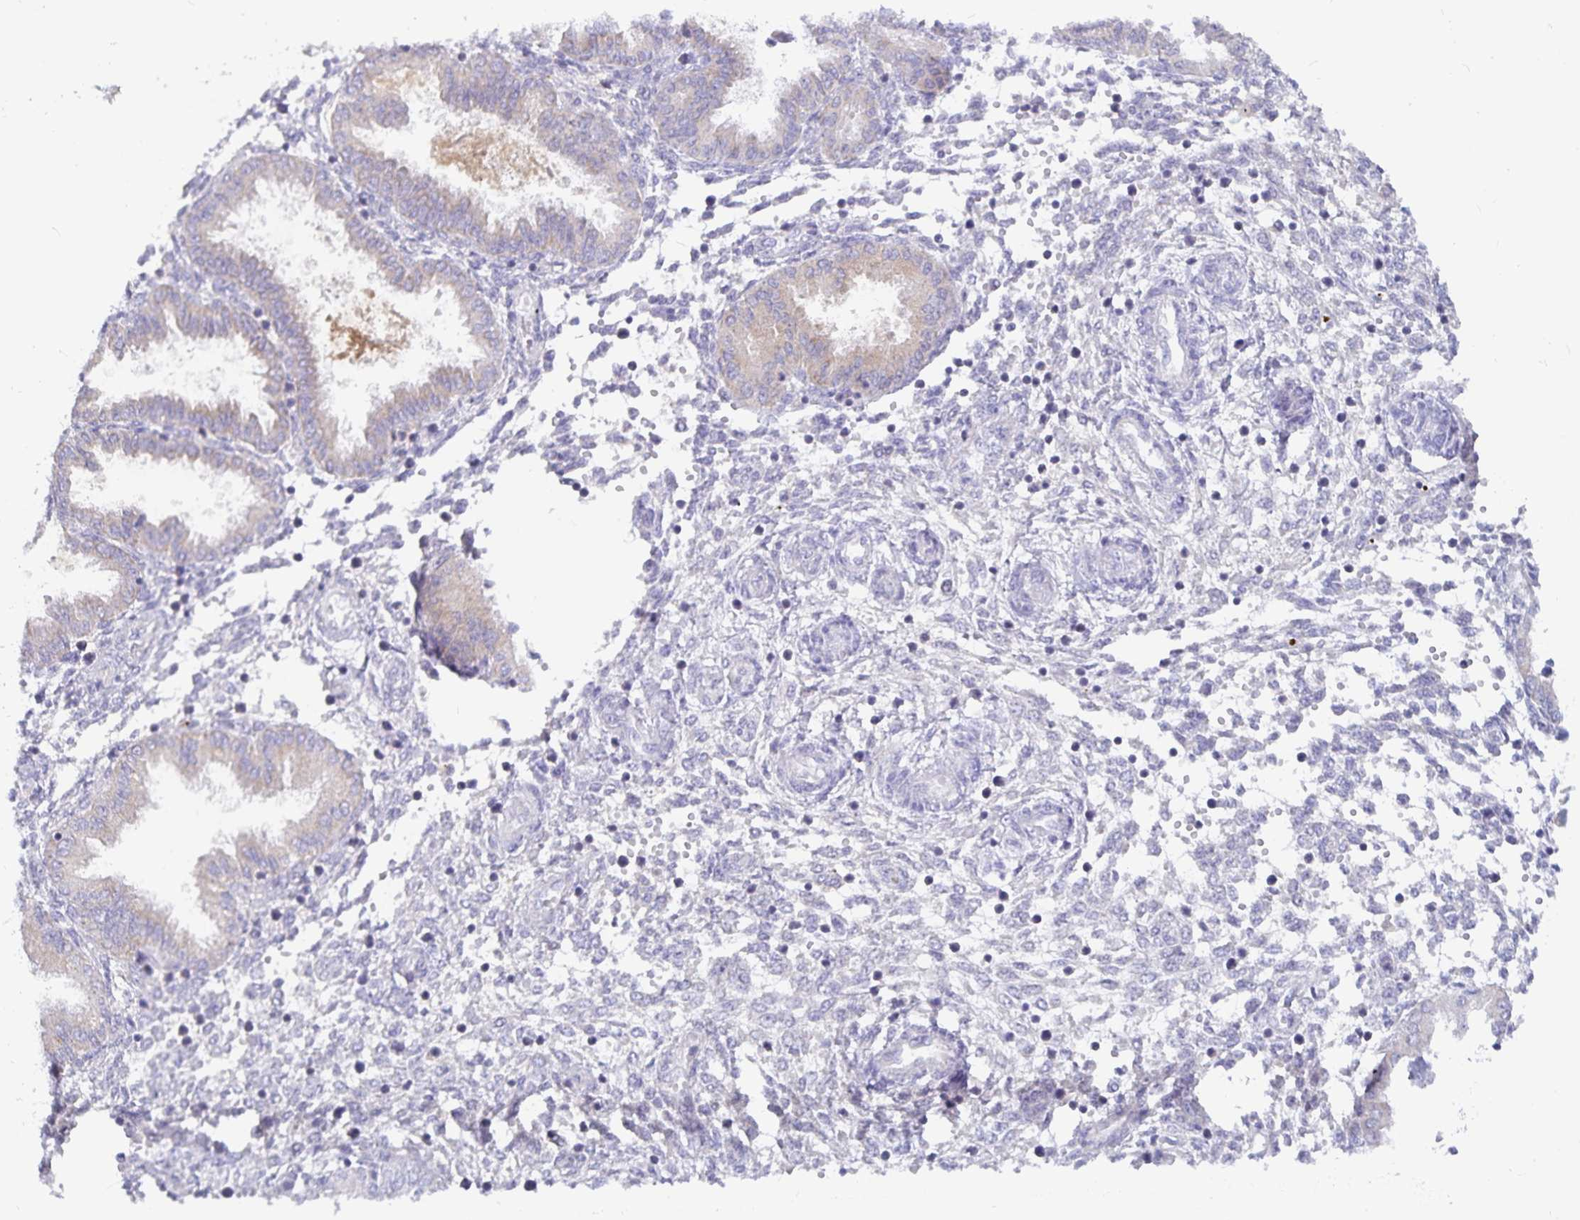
{"staining": {"intensity": "negative", "quantity": "none", "location": "none"}, "tissue": "endometrium", "cell_type": "Cells in endometrial stroma", "image_type": "normal", "snomed": [{"axis": "morphology", "description": "Normal tissue, NOS"}, {"axis": "topography", "description": "Endometrium"}], "caption": "Cells in endometrial stroma show no significant positivity in benign endometrium.", "gene": "PKHD1", "patient": {"sex": "female", "age": 33}}